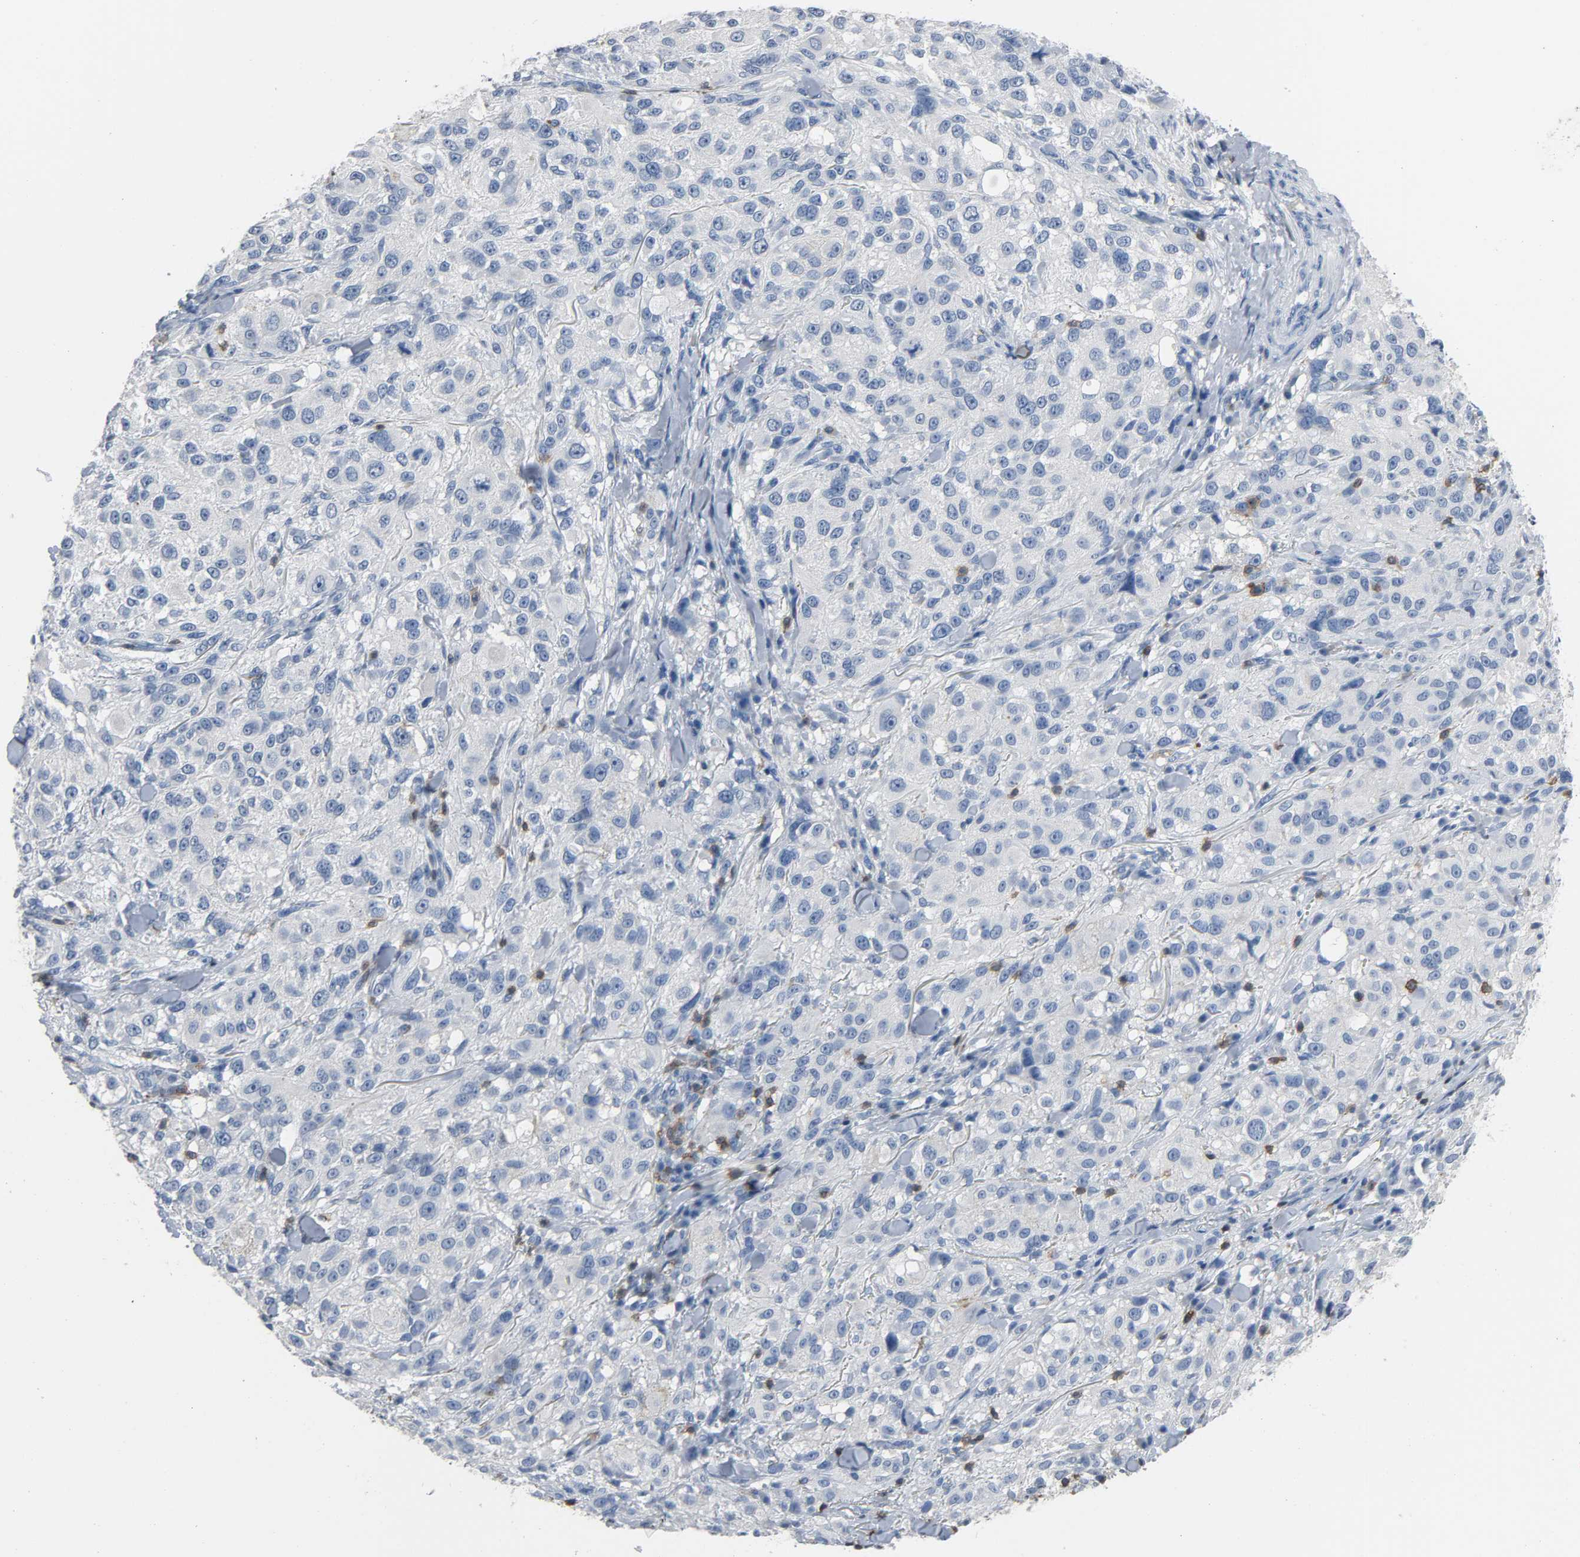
{"staining": {"intensity": "negative", "quantity": "none", "location": "none"}, "tissue": "melanoma", "cell_type": "Tumor cells", "image_type": "cancer", "snomed": [{"axis": "morphology", "description": "Necrosis, NOS"}, {"axis": "morphology", "description": "Malignant melanoma, NOS"}, {"axis": "topography", "description": "Skin"}], "caption": "Human melanoma stained for a protein using IHC reveals no expression in tumor cells.", "gene": "LCK", "patient": {"sex": "female", "age": 87}}